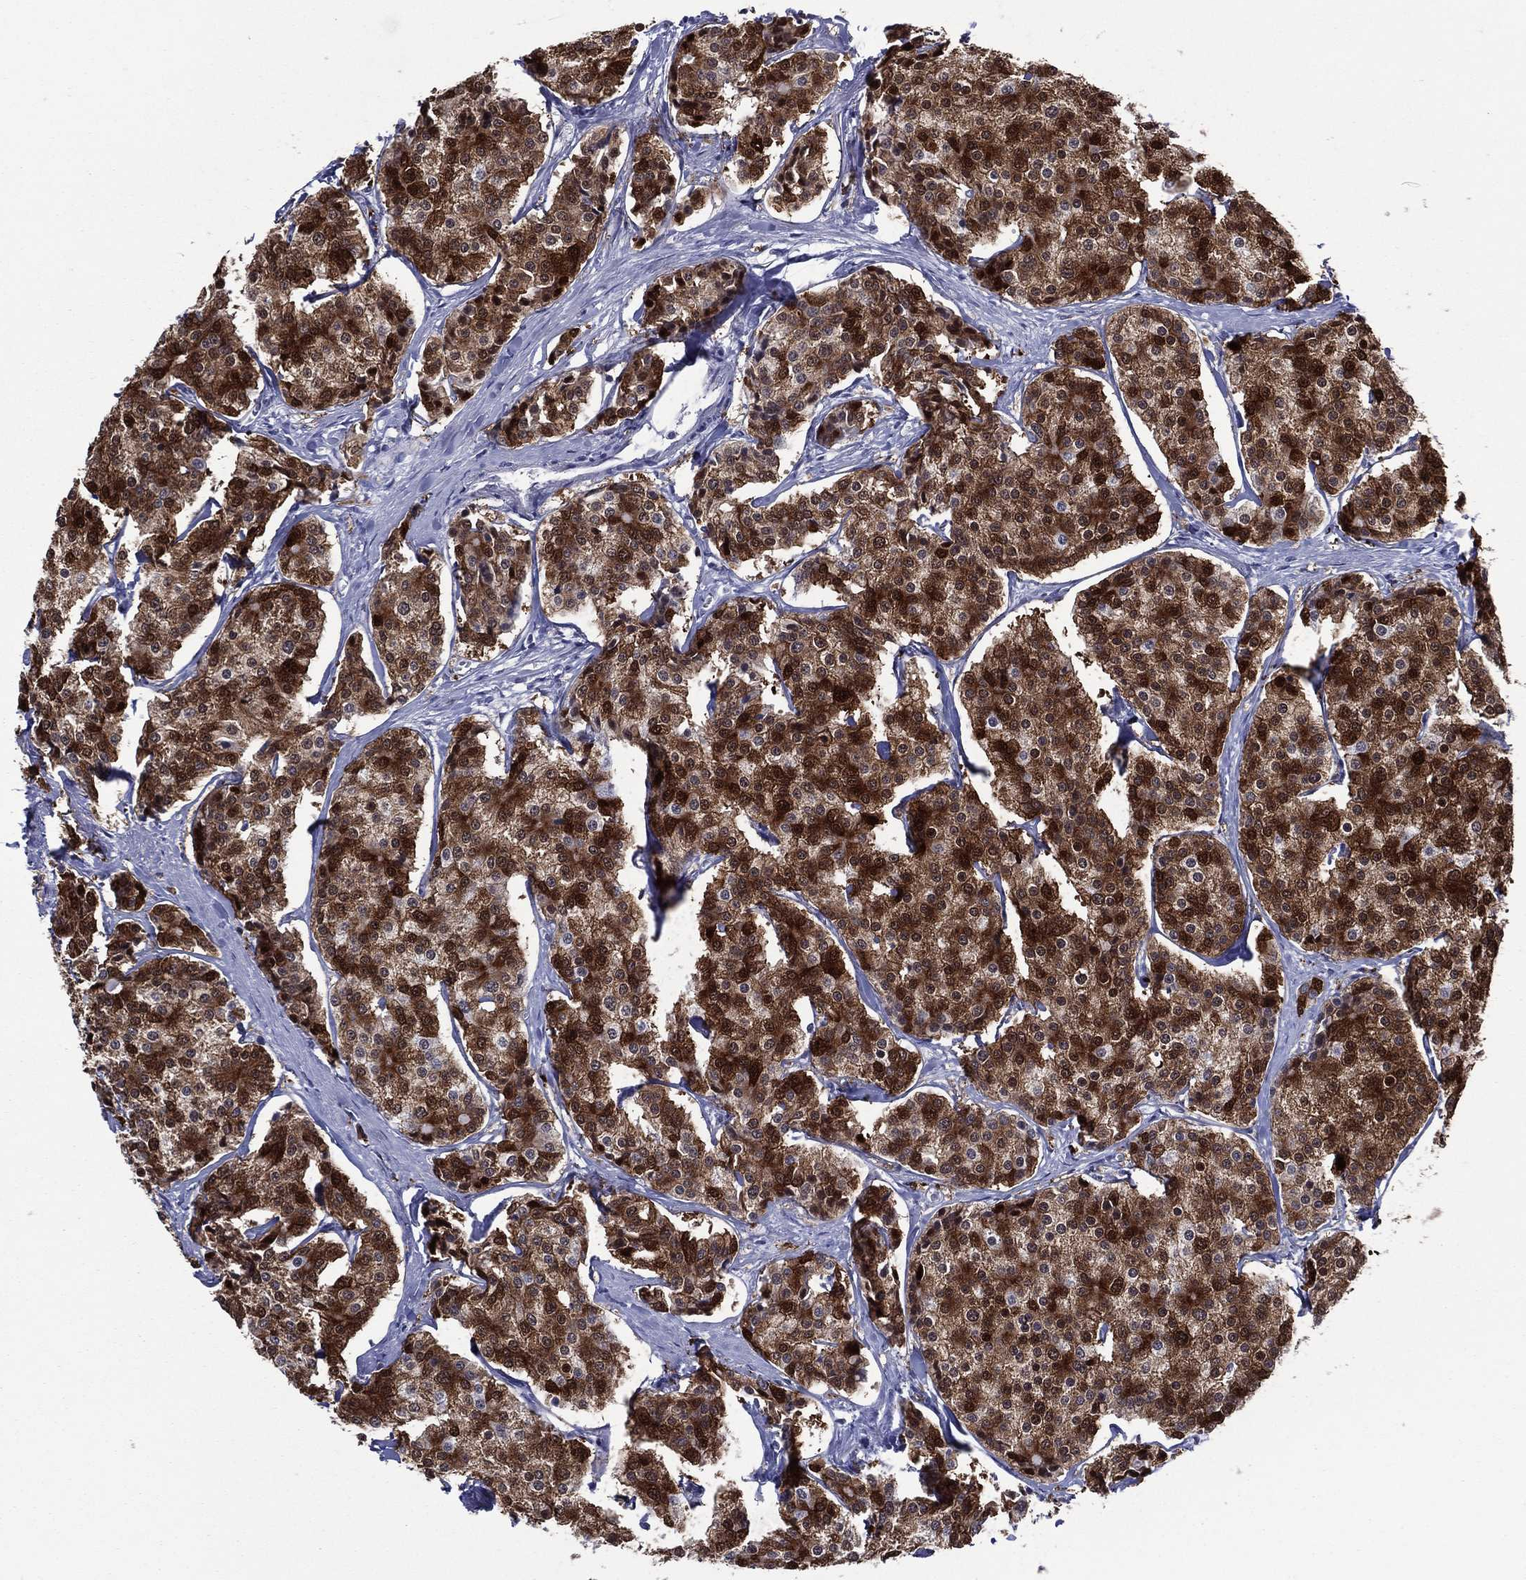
{"staining": {"intensity": "strong", "quantity": "25%-75%", "location": "cytoplasmic/membranous,nuclear"}, "tissue": "carcinoid", "cell_type": "Tumor cells", "image_type": "cancer", "snomed": [{"axis": "morphology", "description": "Carcinoid, malignant, NOS"}, {"axis": "topography", "description": "Small intestine"}], "caption": "Immunohistochemistry (IHC) of carcinoid (malignant) reveals high levels of strong cytoplasmic/membranous and nuclear expression in approximately 25%-75% of tumor cells. The staining was performed using DAB (3,3'-diaminobenzidine) to visualize the protein expression in brown, while the nuclei were stained in blue with hematoxylin (Magnification: 20x).", "gene": "GATA6", "patient": {"sex": "female", "age": 65}}